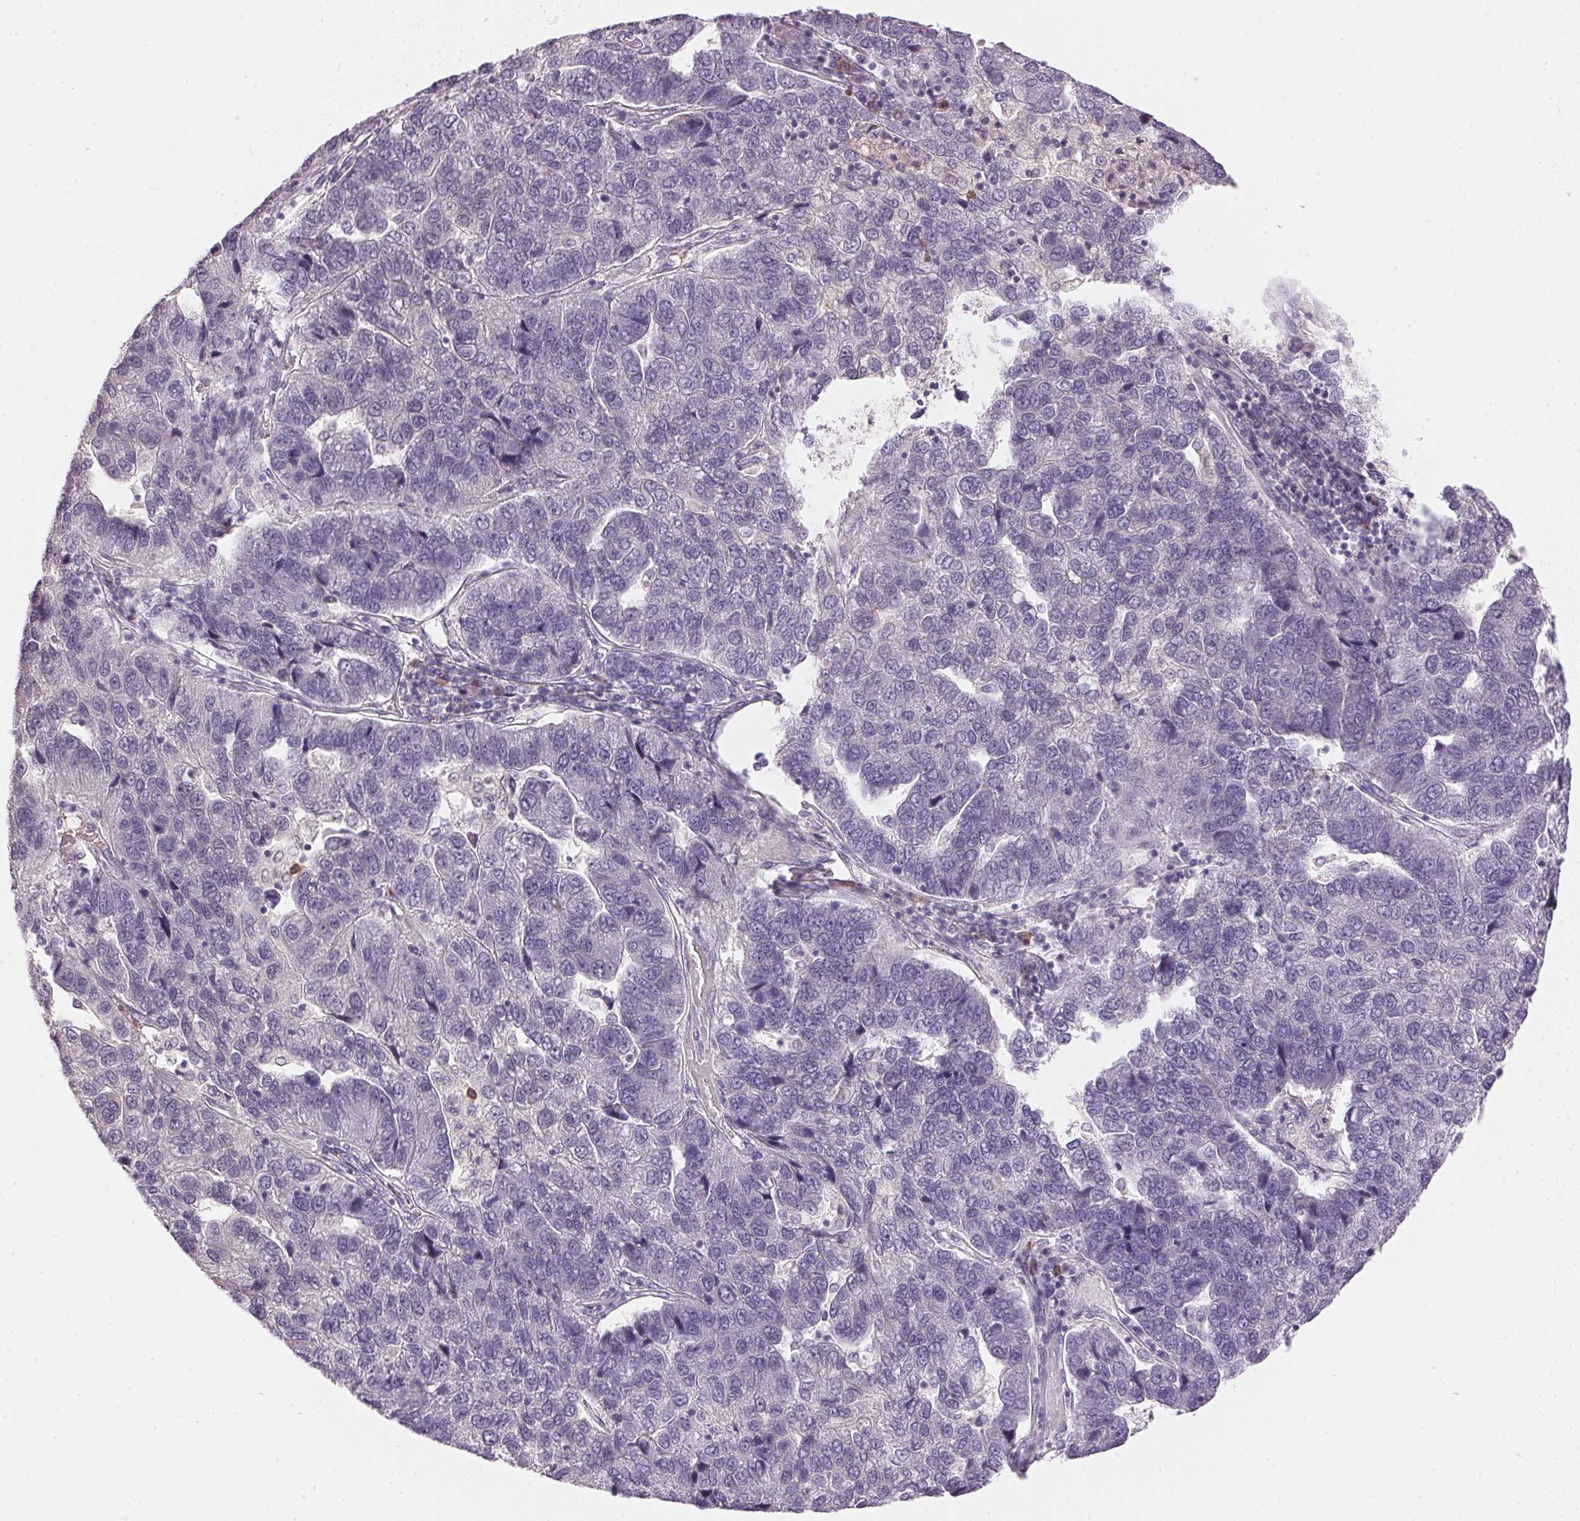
{"staining": {"intensity": "negative", "quantity": "none", "location": "none"}, "tissue": "pancreatic cancer", "cell_type": "Tumor cells", "image_type": "cancer", "snomed": [{"axis": "morphology", "description": "Adenocarcinoma, NOS"}, {"axis": "topography", "description": "Pancreas"}], "caption": "Adenocarcinoma (pancreatic) was stained to show a protein in brown. There is no significant staining in tumor cells. (Stains: DAB (3,3'-diaminobenzidine) immunohistochemistry with hematoxylin counter stain, Microscopy: brightfield microscopy at high magnification).", "gene": "FNDC4", "patient": {"sex": "female", "age": 61}}